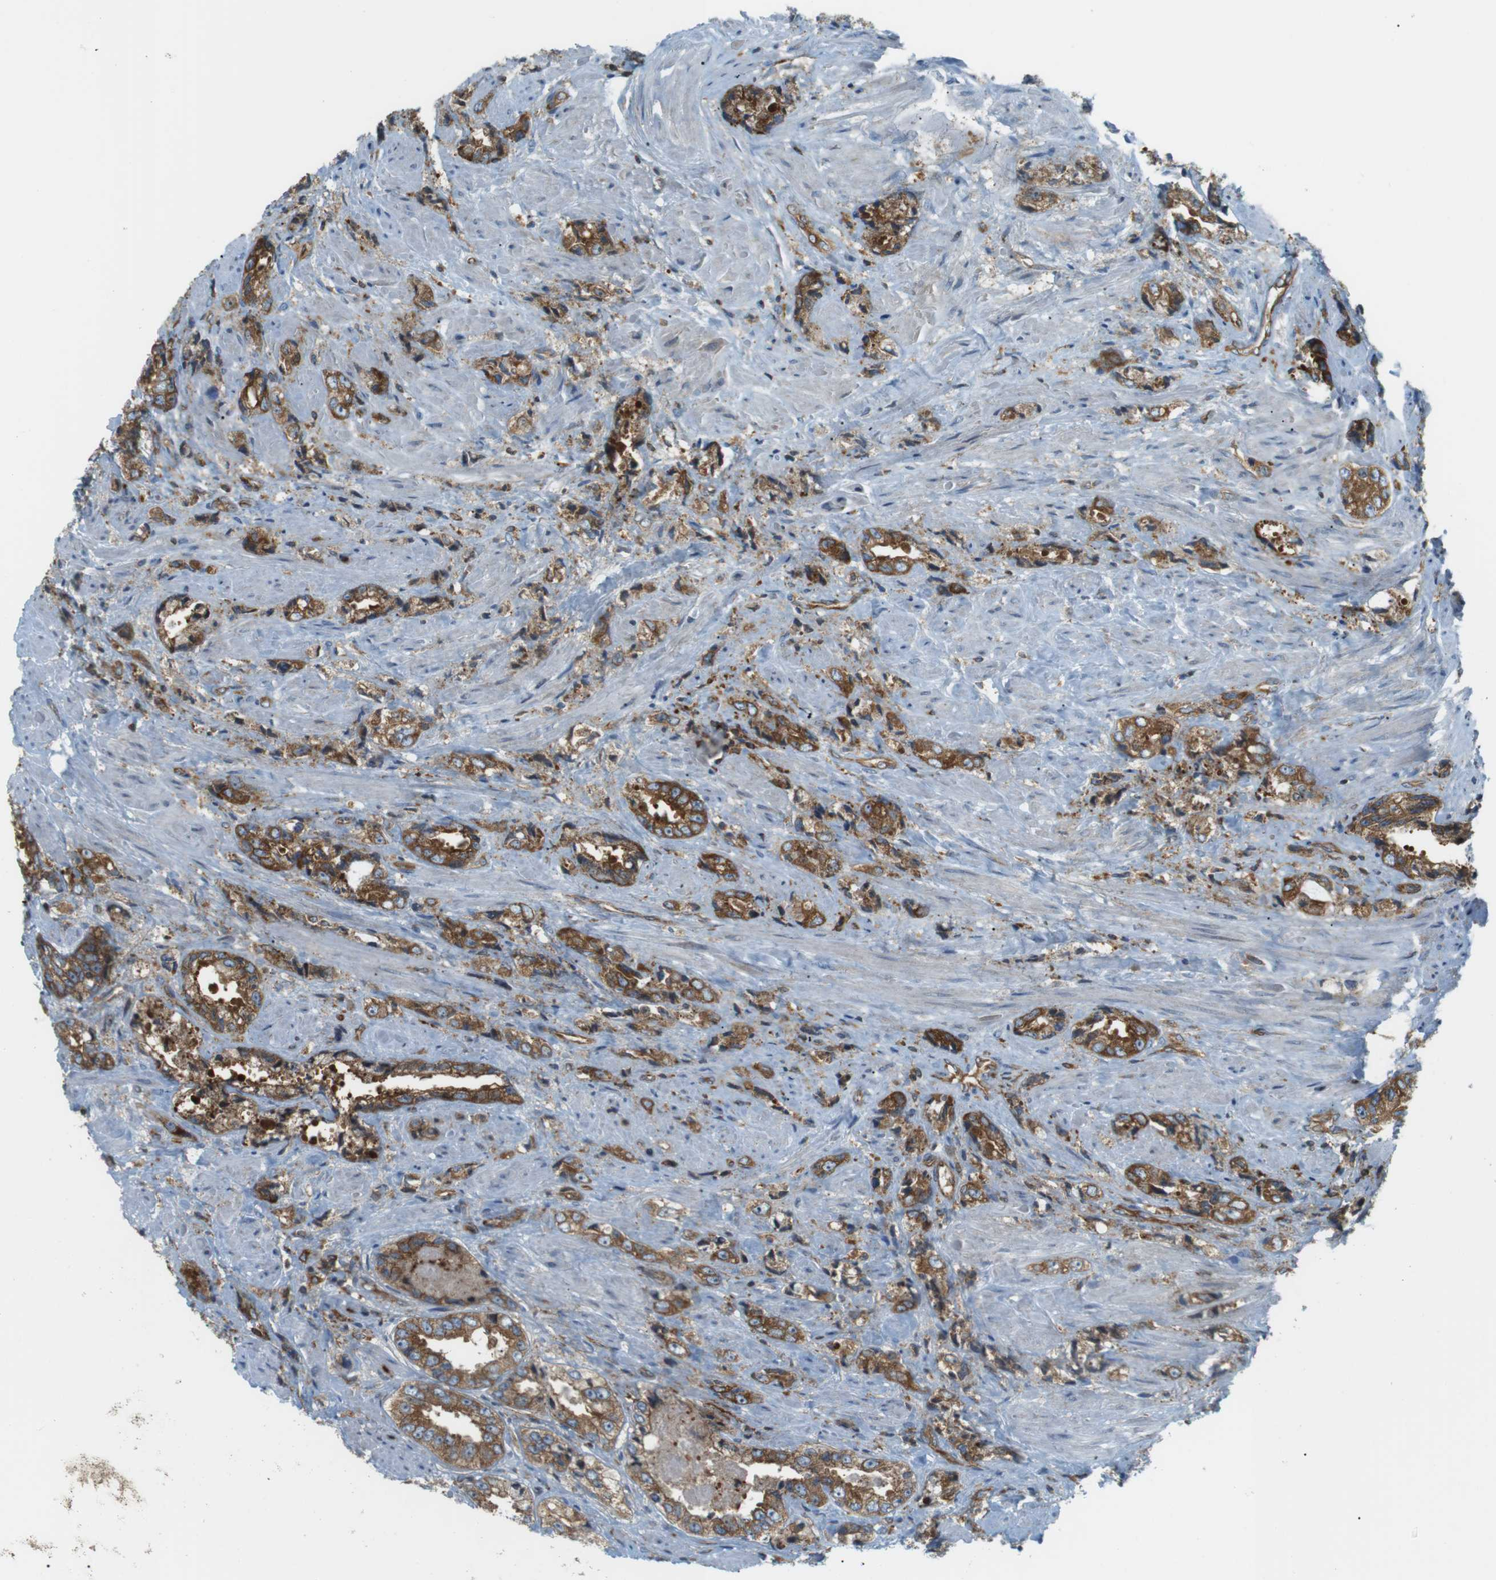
{"staining": {"intensity": "moderate", "quantity": ">75%", "location": "cytoplasmic/membranous"}, "tissue": "prostate cancer", "cell_type": "Tumor cells", "image_type": "cancer", "snomed": [{"axis": "morphology", "description": "Adenocarcinoma, High grade"}, {"axis": "topography", "description": "Prostate"}], "caption": "Brown immunohistochemical staining in prostate high-grade adenocarcinoma displays moderate cytoplasmic/membranous positivity in approximately >75% of tumor cells.", "gene": "FLII", "patient": {"sex": "male", "age": 61}}